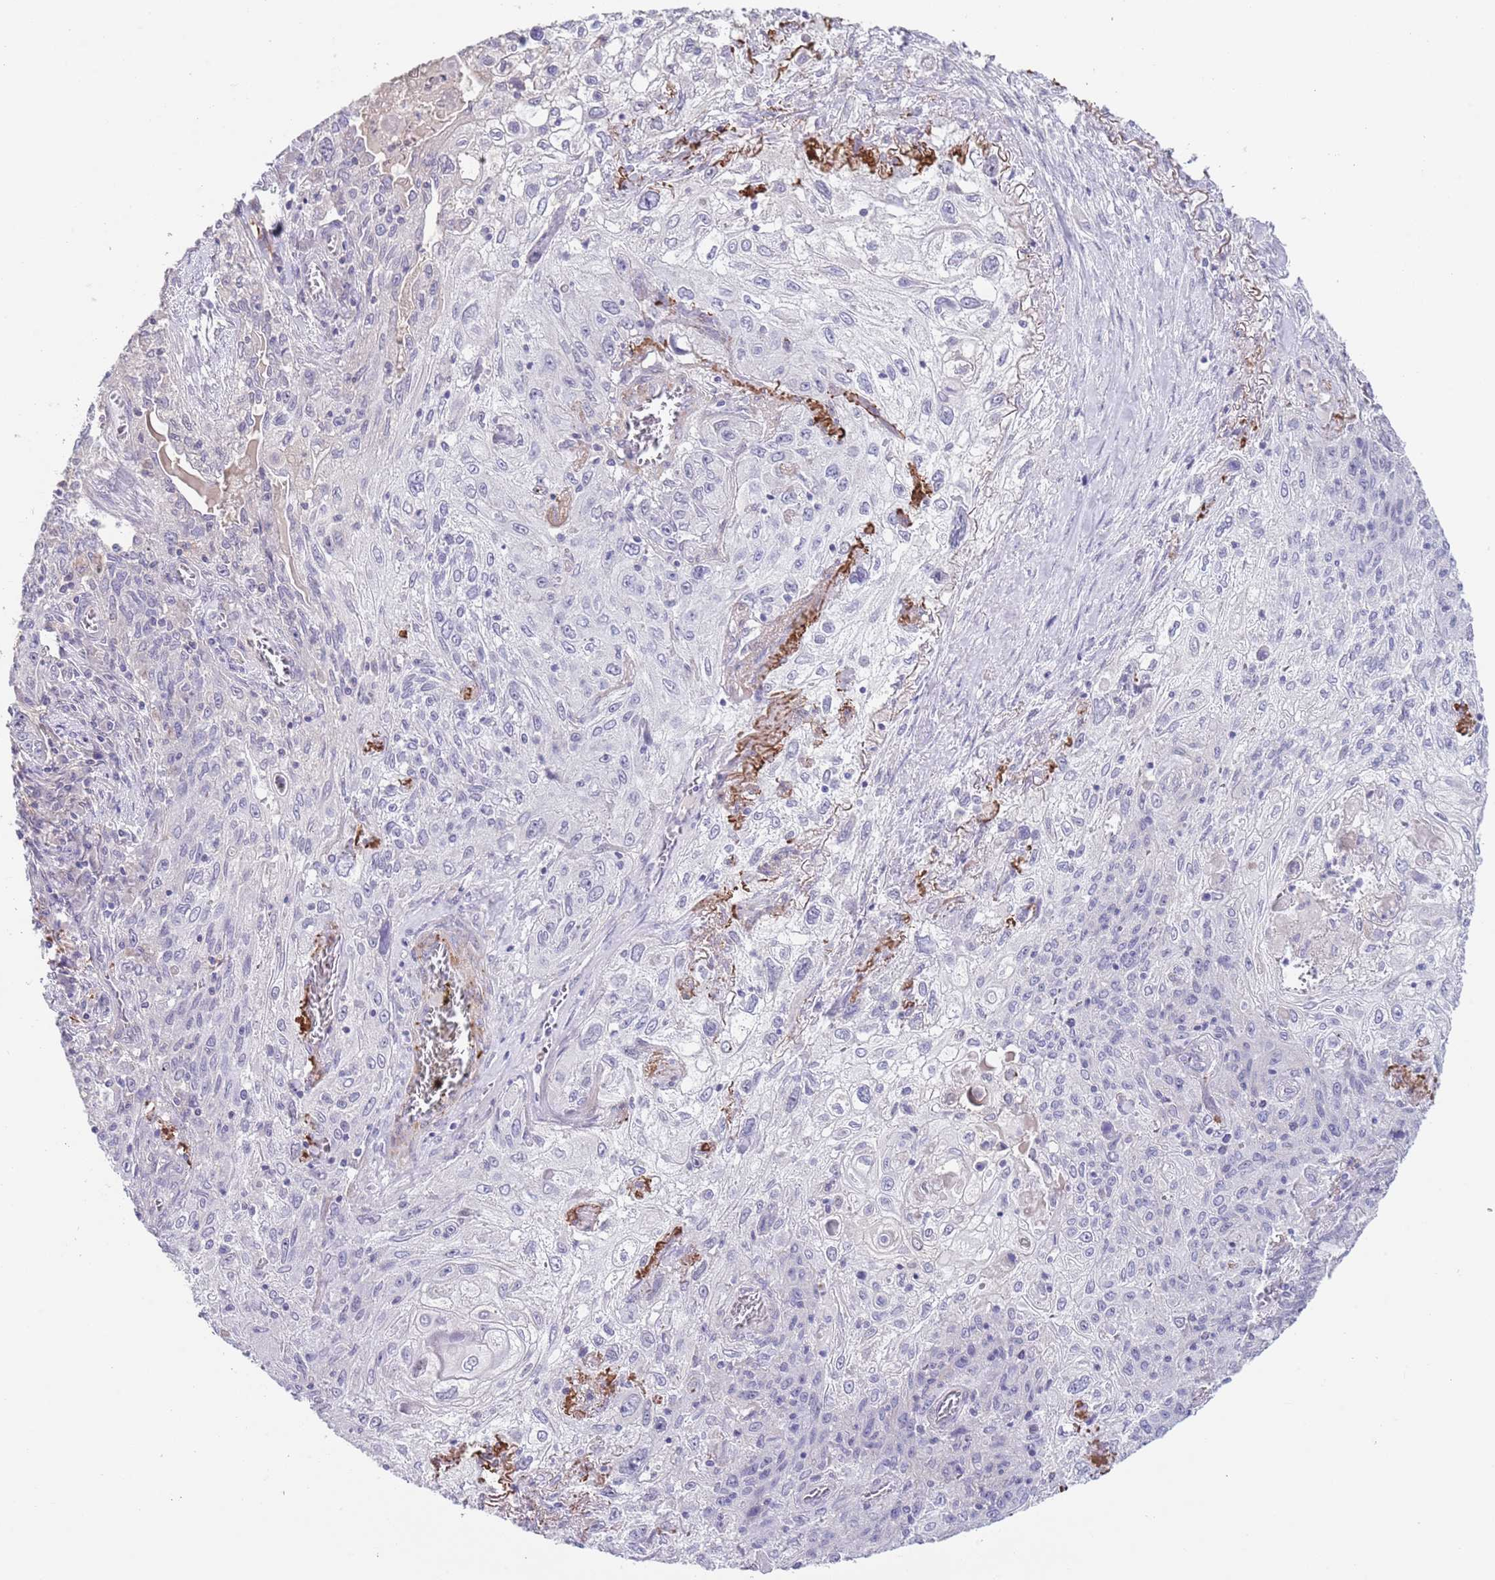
{"staining": {"intensity": "negative", "quantity": "none", "location": "none"}, "tissue": "lung cancer", "cell_type": "Tumor cells", "image_type": "cancer", "snomed": [{"axis": "morphology", "description": "Squamous cell carcinoma, NOS"}, {"axis": "topography", "description": "Lung"}], "caption": "This is an immunohistochemistry photomicrograph of human lung cancer. There is no expression in tumor cells.", "gene": "RNF169", "patient": {"sex": "female", "age": 69}}